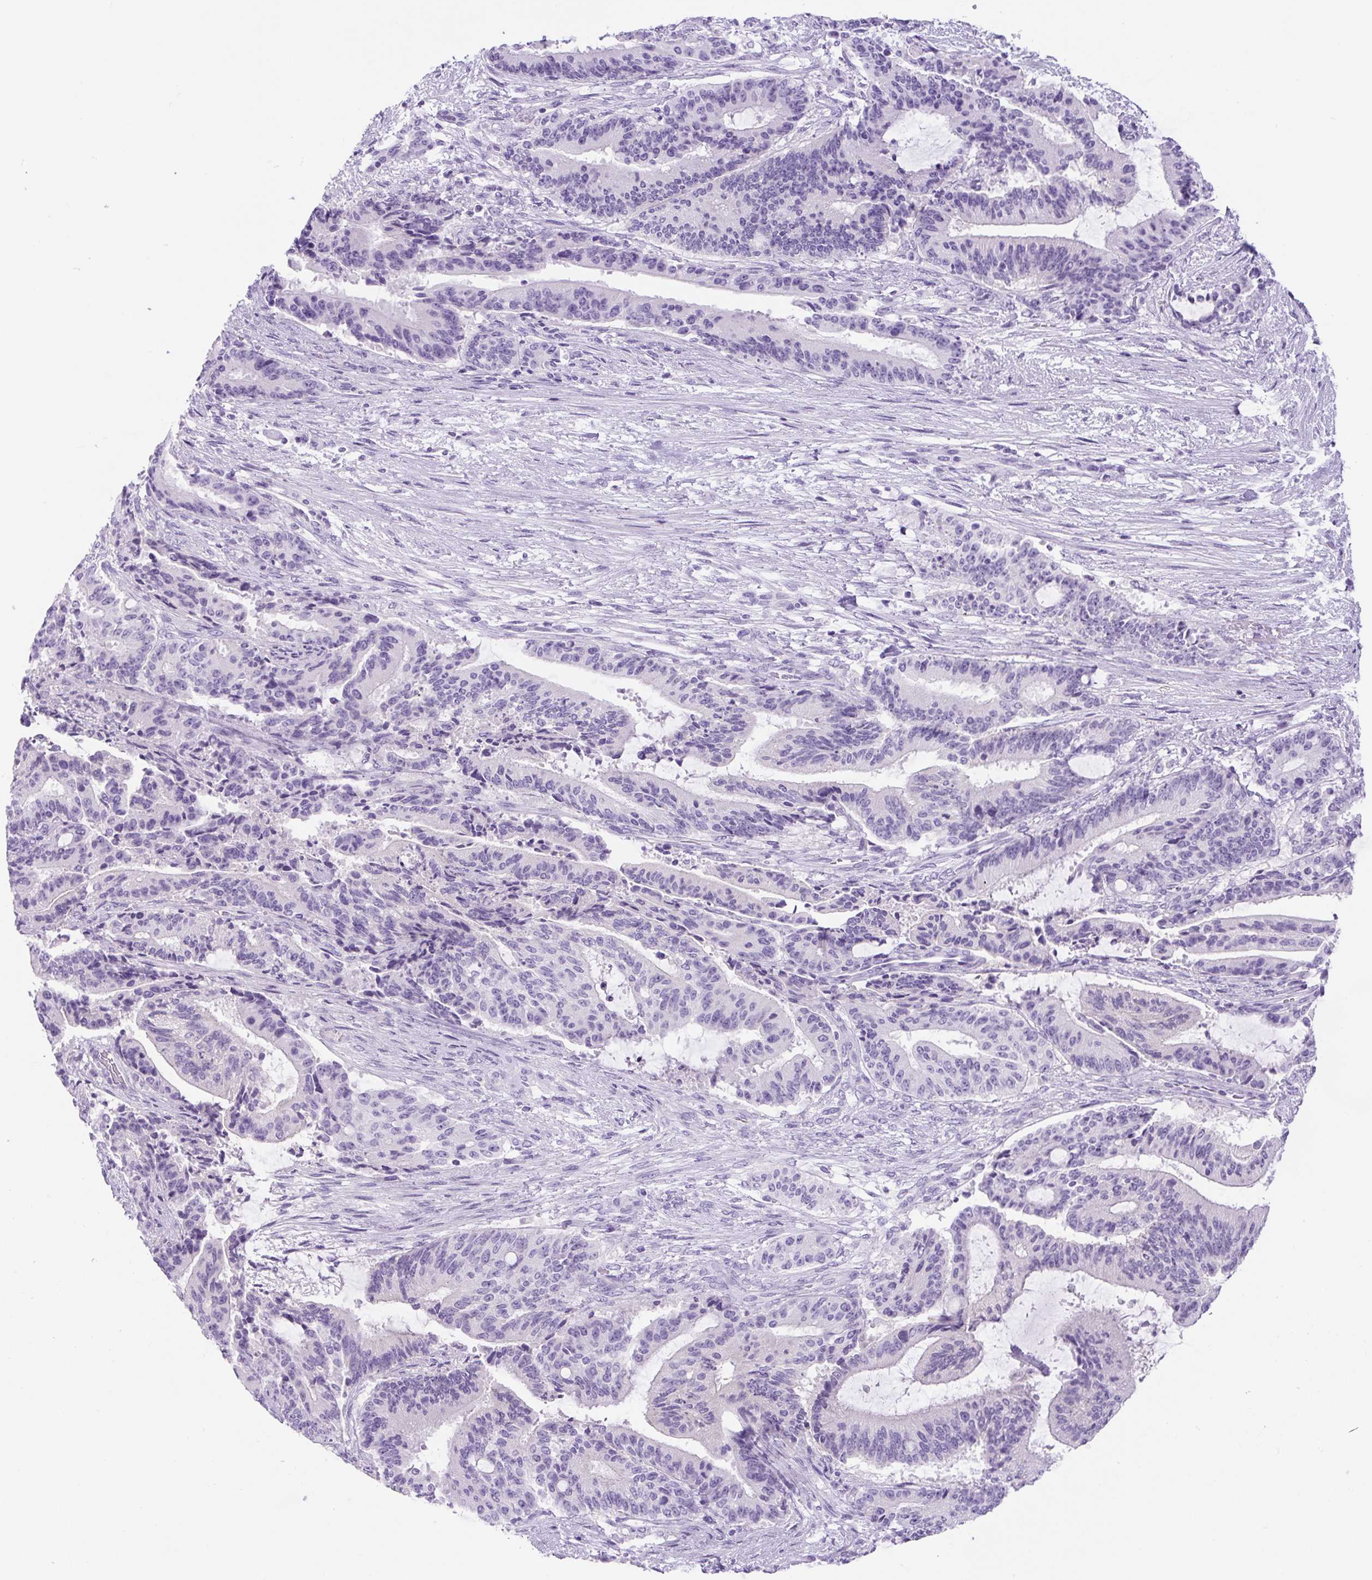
{"staining": {"intensity": "negative", "quantity": "none", "location": "none"}, "tissue": "liver cancer", "cell_type": "Tumor cells", "image_type": "cancer", "snomed": [{"axis": "morphology", "description": "Normal tissue, NOS"}, {"axis": "morphology", "description": "Cholangiocarcinoma"}, {"axis": "topography", "description": "Liver"}, {"axis": "topography", "description": "Peripheral nerve tissue"}], "caption": "High power microscopy photomicrograph of an immunohistochemistry photomicrograph of cholangiocarcinoma (liver), revealing no significant positivity in tumor cells. The staining is performed using DAB brown chromogen with nuclei counter-stained in using hematoxylin.", "gene": "UBL3", "patient": {"sex": "female", "age": 73}}